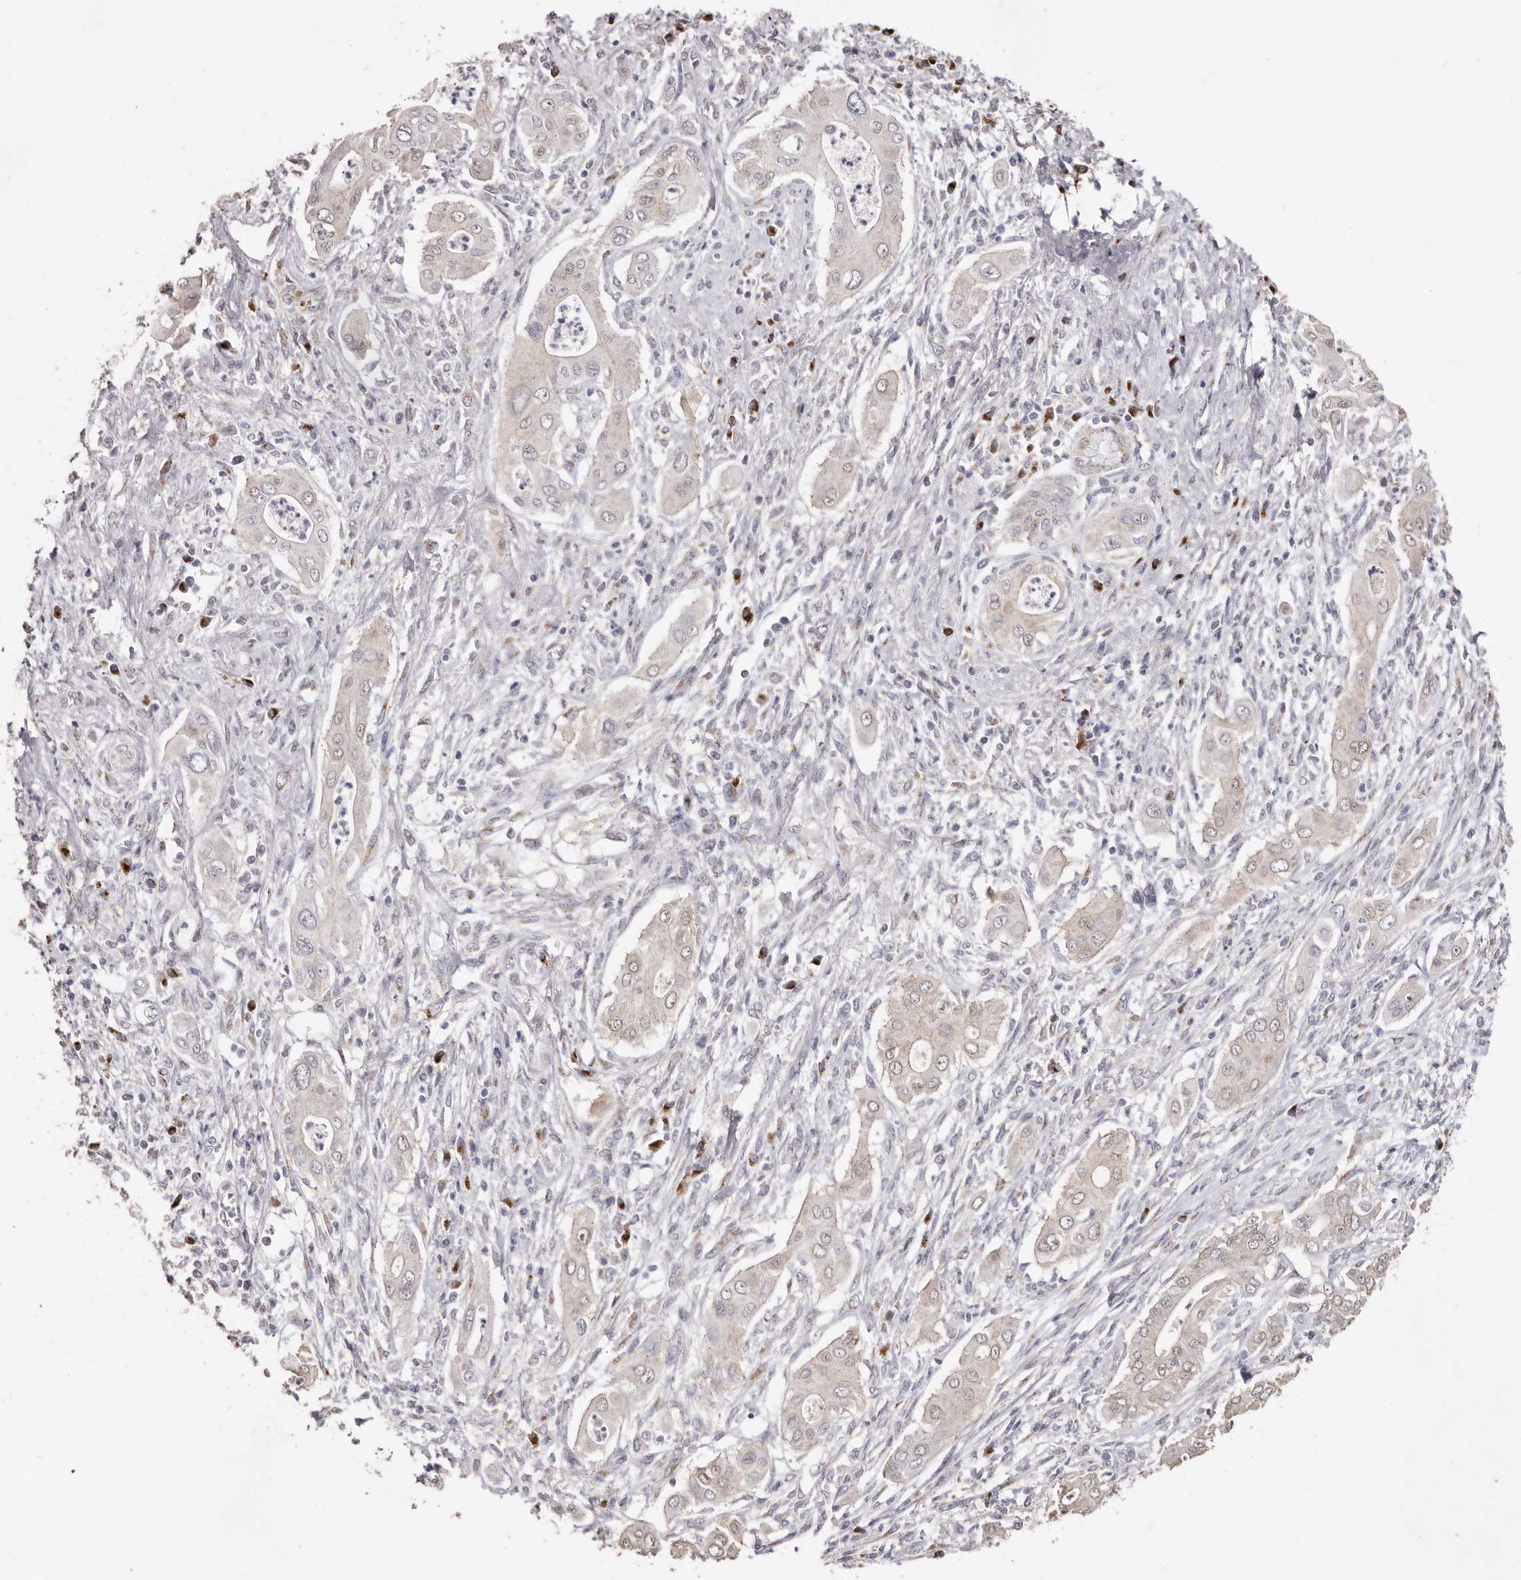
{"staining": {"intensity": "weak", "quantity": ">75%", "location": "nuclear"}, "tissue": "pancreatic cancer", "cell_type": "Tumor cells", "image_type": "cancer", "snomed": [{"axis": "morphology", "description": "Adenocarcinoma, NOS"}, {"axis": "topography", "description": "Pancreas"}], "caption": "An image of adenocarcinoma (pancreatic) stained for a protein exhibits weak nuclear brown staining in tumor cells. Using DAB (brown) and hematoxylin (blue) stains, captured at high magnification using brightfield microscopy.", "gene": "LGALS7B", "patient": {"sex": "male", "age": 58}}